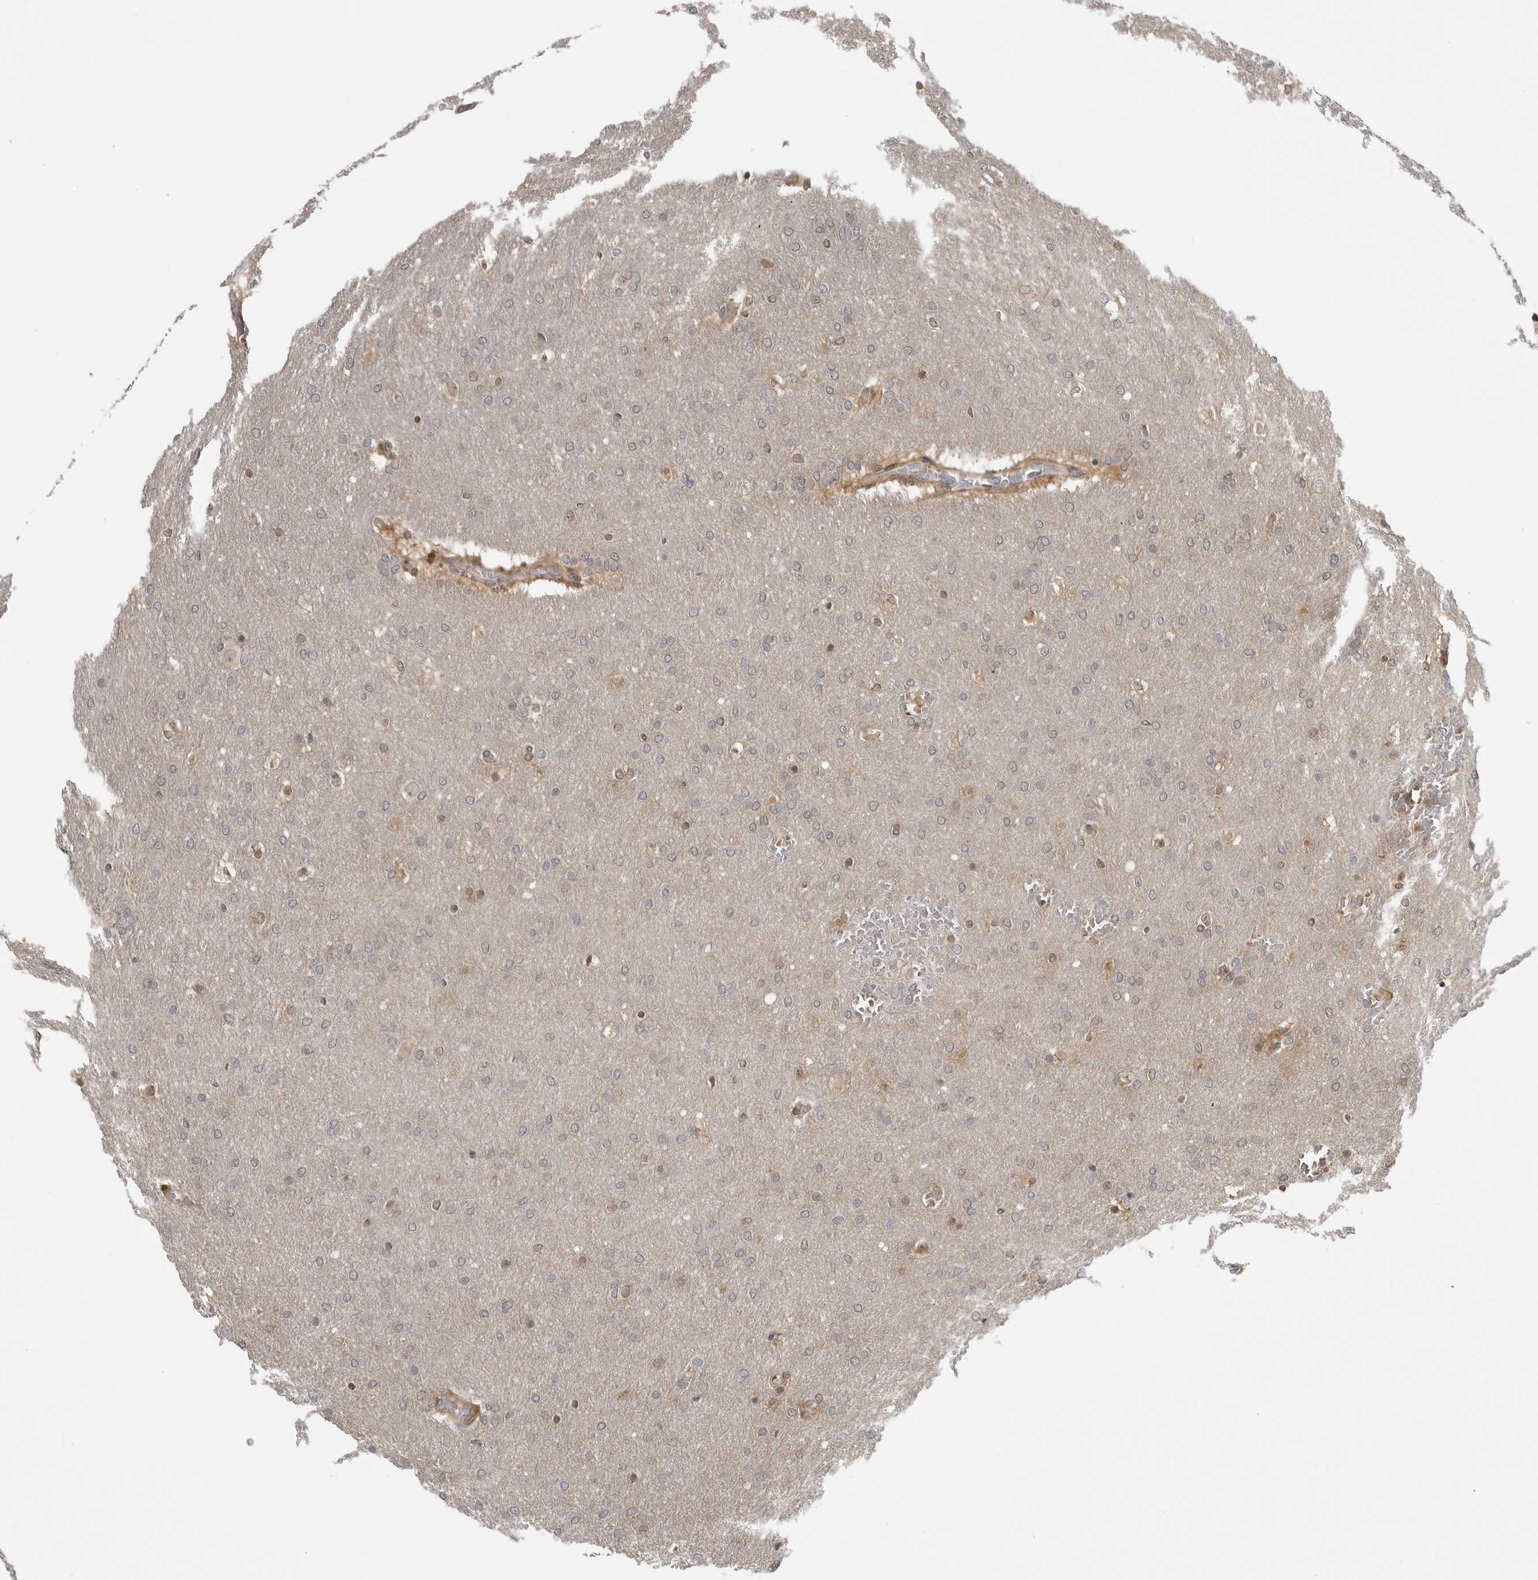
{"staining": {"intensity": "weak", "quantity": "<25%", "location": "nuclear"}, "tissue": "glioma", "cell_type": "Tumor cells", "image_type": "cancer", "snomed": [{"axis": "morphology", "description": "Glioma, malignant, Low grade"}, {"axis": "topography", "description": "Brain"}], "caption": "Malignant glioma (low-grade) stained for a protein using IHC demonstrates no staining tumor cells.", "gene": "CTIF", "patient": {"sex": "female", "age": 37}}